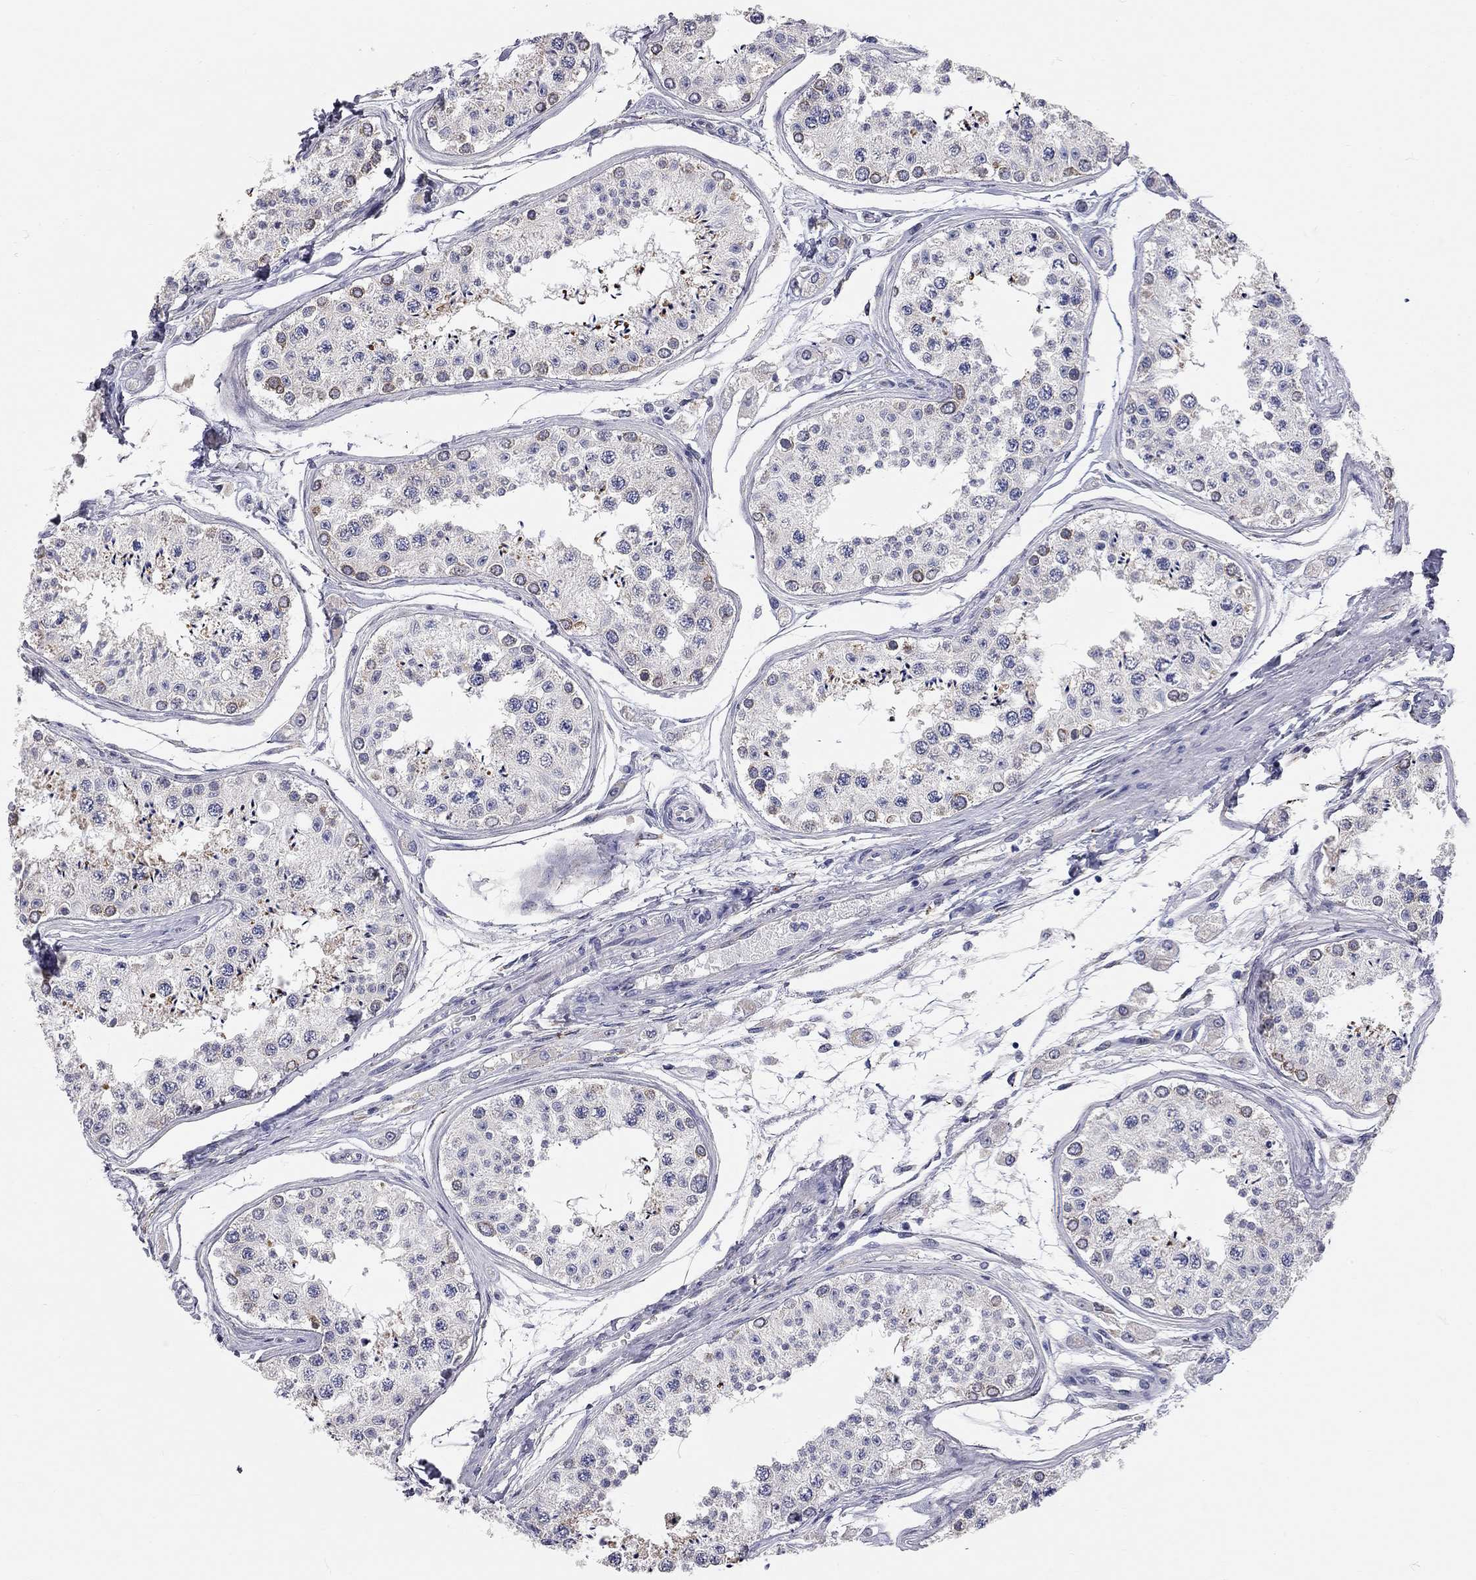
{"staining": {"intensity": "moderate", "quantity": "<25%", "location": "cytoplasmic/membranous"}, "tissue": "testis", "cell_type": "Cells in seminiferous ducts", "image_type": "normal", "snomed": [{"axis": "morphology", "description": "Normal tissue, NOS"}, {"axis": "topography", "description": "Testis"}], "caption": "The micrograph reveals staining of normal testis, revealing moderate cytoplasmic/membranous protein staining (brown color) within cells in seminiferous ducts.", "gene": "XAGE2", "patient": {"sex": "male", "age": 25}}